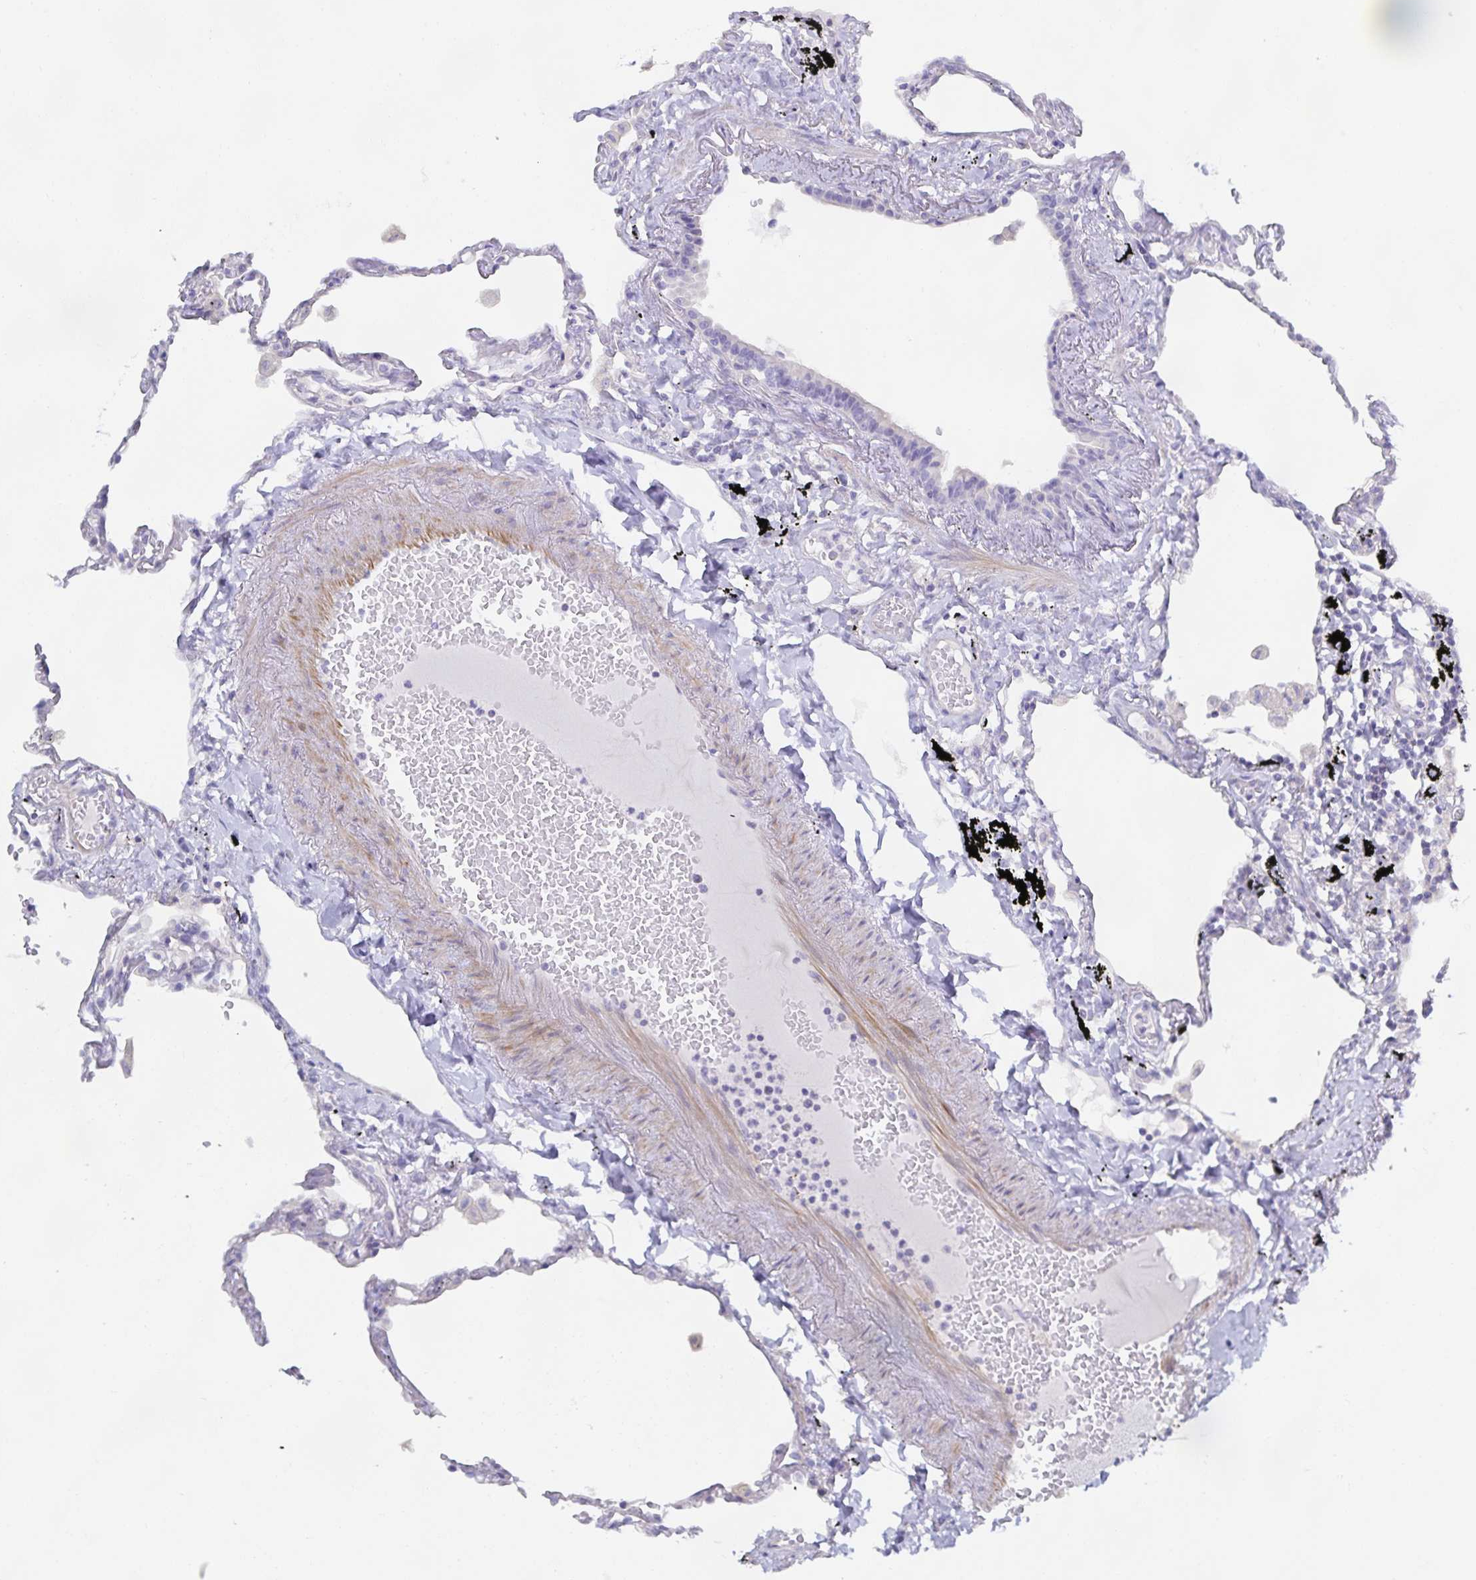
{"staining": {"intensity": "negative", "quantity": "none", "location": "none"}, "tissue": "lung", "cell_type": "Alveolar cells", "image_type": "normal", "snomed": [{"axis": "morphology", "description": "Normal tissue, NOS"}, {"axis": "topography", "description": "Lung"}], "caption": "The photomicrograph exhibits no staining of alveolar cells in benign lung.", "gene": "METTL22", "patient": {"sex": "female", "age": 67}}